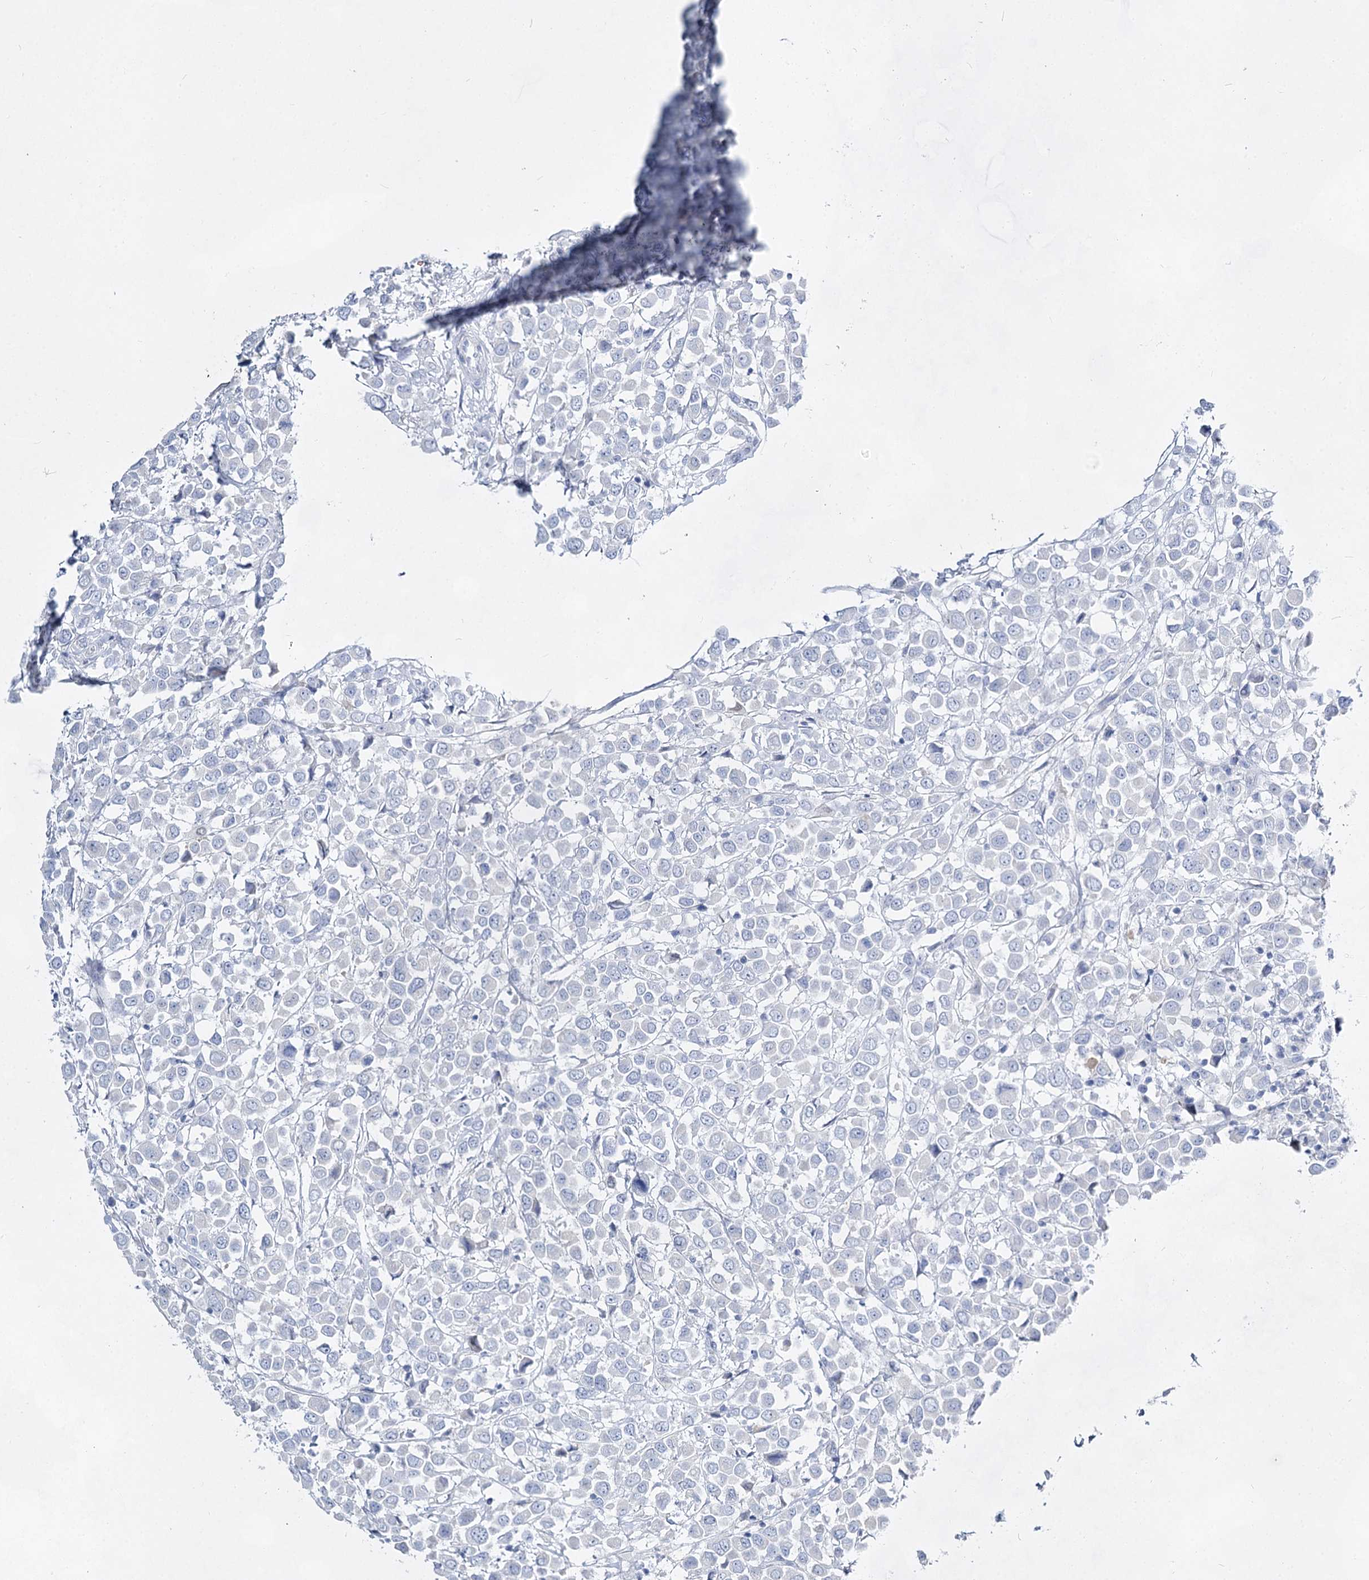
{"staining": {"intensity": "negative", "quantity": "none", "location": "none"}, "tissue": "breast cancer", "cell_type": "Tumor cells", "image_type": "cancer", "snomed": [{"axis": "morphology", "description": "Duct carcinoma"}, {"axis": "topography", "description": "Breast"}], "caption": "The photomicrograph shows no significant staining in tumor cells of breast invasive ductal carcinoma.", "gene": "SLC17A2", "patient": {"sex": "female", "age": 61}}